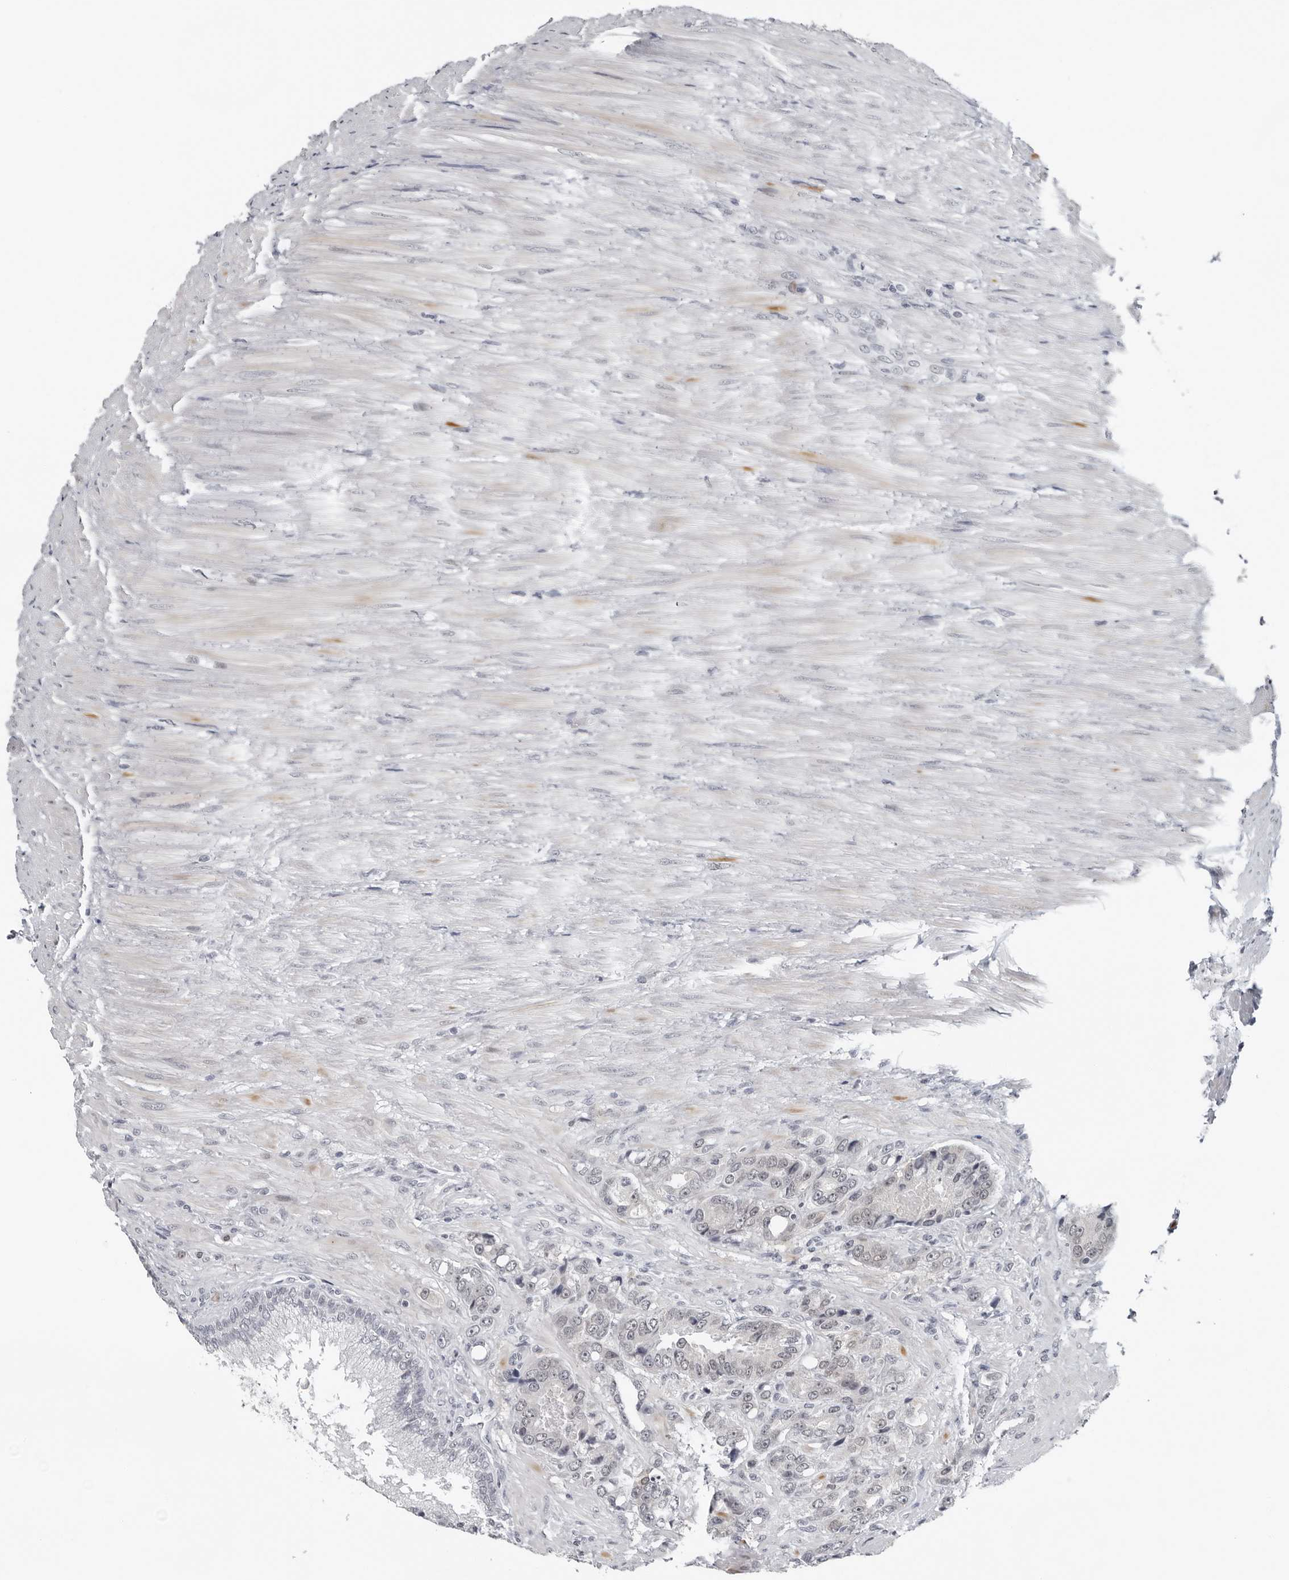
{"staining": {"intensity": "weak", "quantity": "<25%", "location": "nuclear"}, "tissue": "prostate cancer", "cell_type": "Tumor cells", "image_type": "cancer", "snomed": [{"axis": "morphology", "description": "Adenocarcinoma, High grade"}, {"axis": "topography", "description": "Prostate"}], "caption": "Protein analysis of prostate high-grade adenocarcinoma reveals no significant positivity in tumor cells. (DAB IHC visualized using brightfield microscopy, high magnification).", "gene": "PPP1R42", "patient": {"sex": "male", "age": 60}}